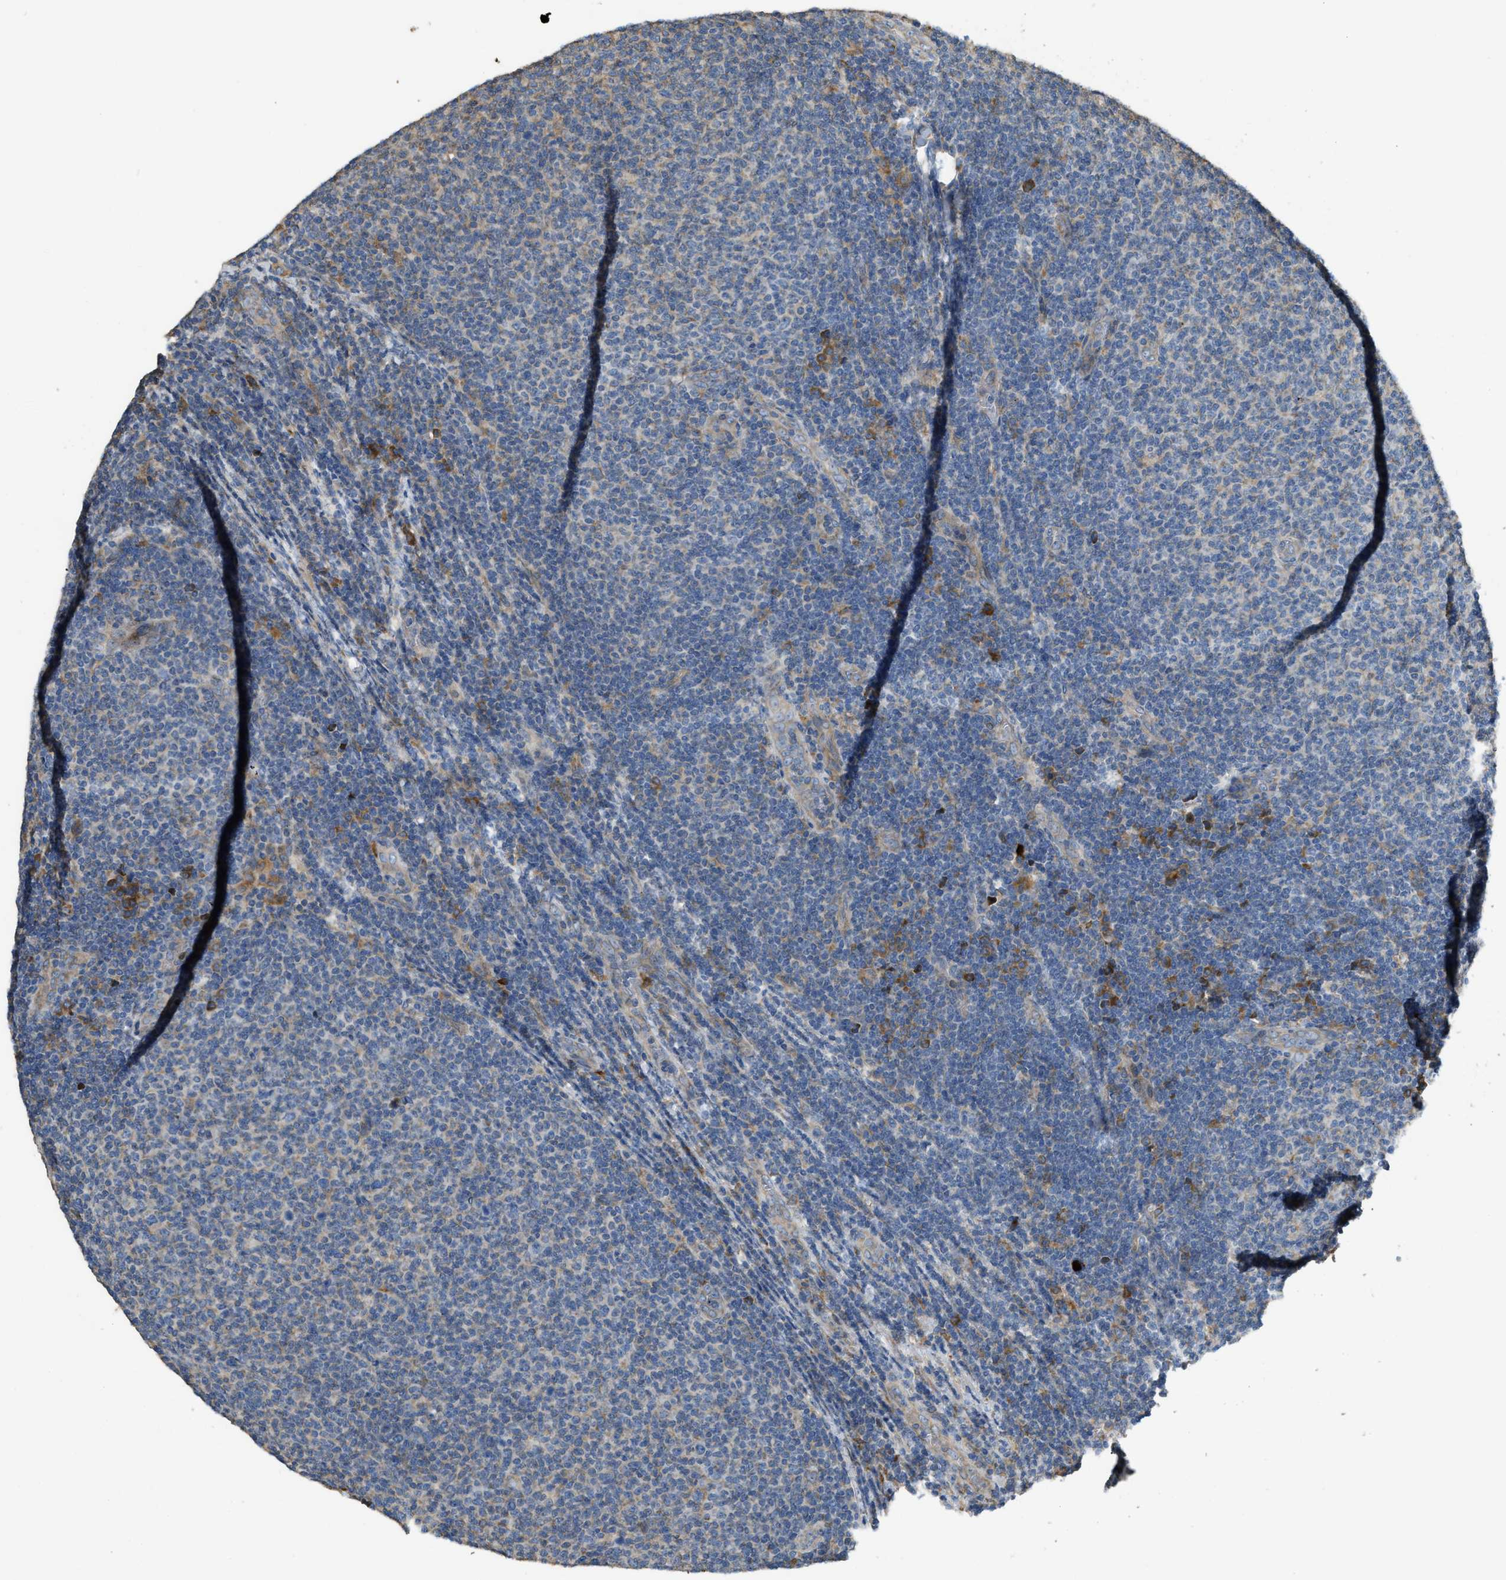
{"staining": {"intensity": "weak", "quantity": "<25%", "location": "cytoplasmic/membranous"}, "tissue": "lymphoma", "cell_type": "Tumor cells", "image_type": "cancer", "snomed": [{"axis": "morphology", "description": "Malignant lymphoma, non-Hodgkin's type, Low grade"}, {"axis": "topography", "description": "Lymph node"}], "caption": "The micrograph displays no significant staining in tumor cells of lymphoma. (DAB immunohistochemistry, high magnification).", "gene": "TMEM68", "patient": {"sex": "male", "age": 66}}